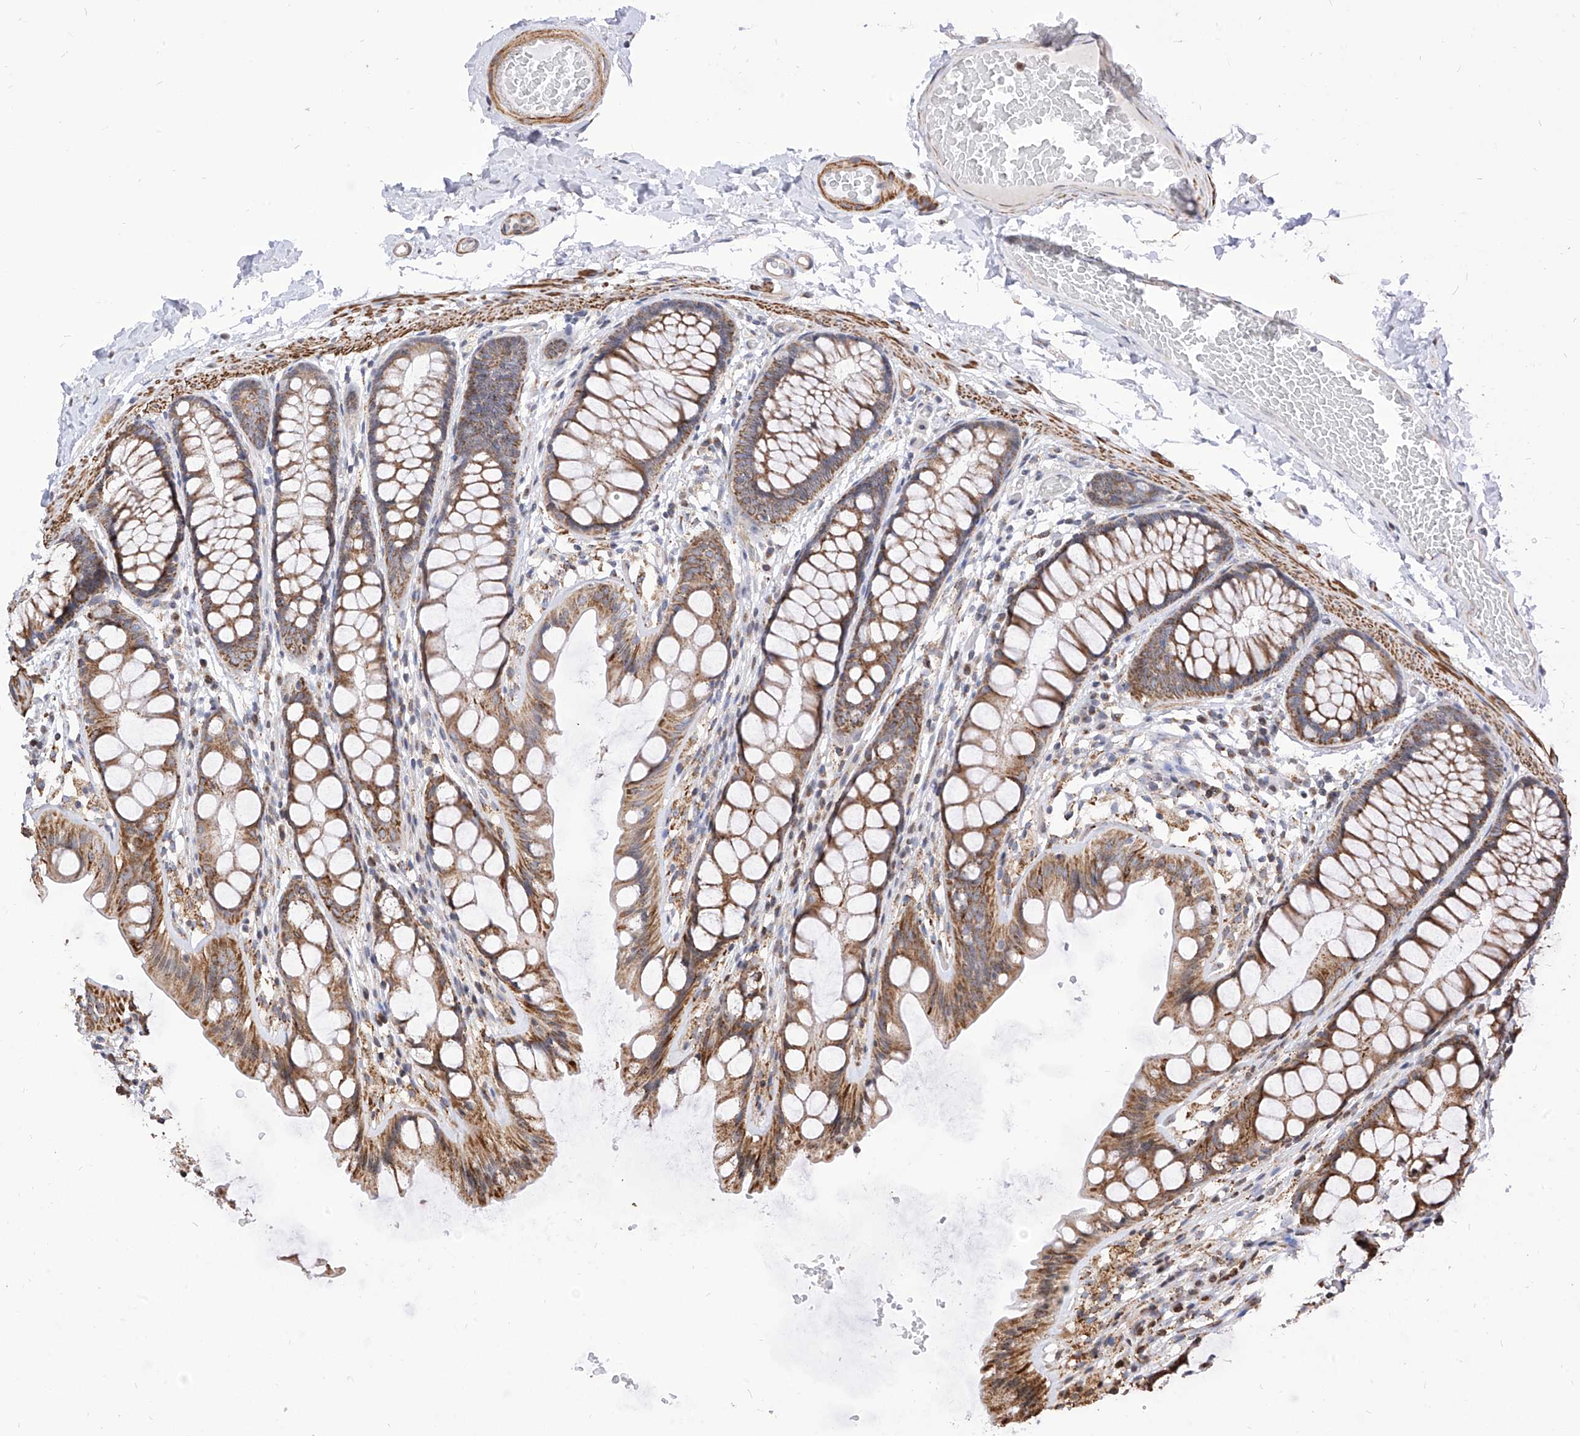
{"staining": {"intensity": "moderate", "quantity": ">75%", "location": "cytoplasmic/membranous"}, "tissue": "colon", "cell_type": "Endothelial cells", "image_type": "normal", "snomed": [{"axis": "morphology", "description": "Normal tissue, NOS"}, {"axis": "topography", "description": "Colon"}], "caption": "High-power microscopy captured an immunohistochemistry photomicrograph of unremarkable colon, revealing moderate cytoplasmic/membranous expression in about >75% of endothelial cells.", "gene": "TTLL8", "patient": {"sex": "male", "age": 47}}